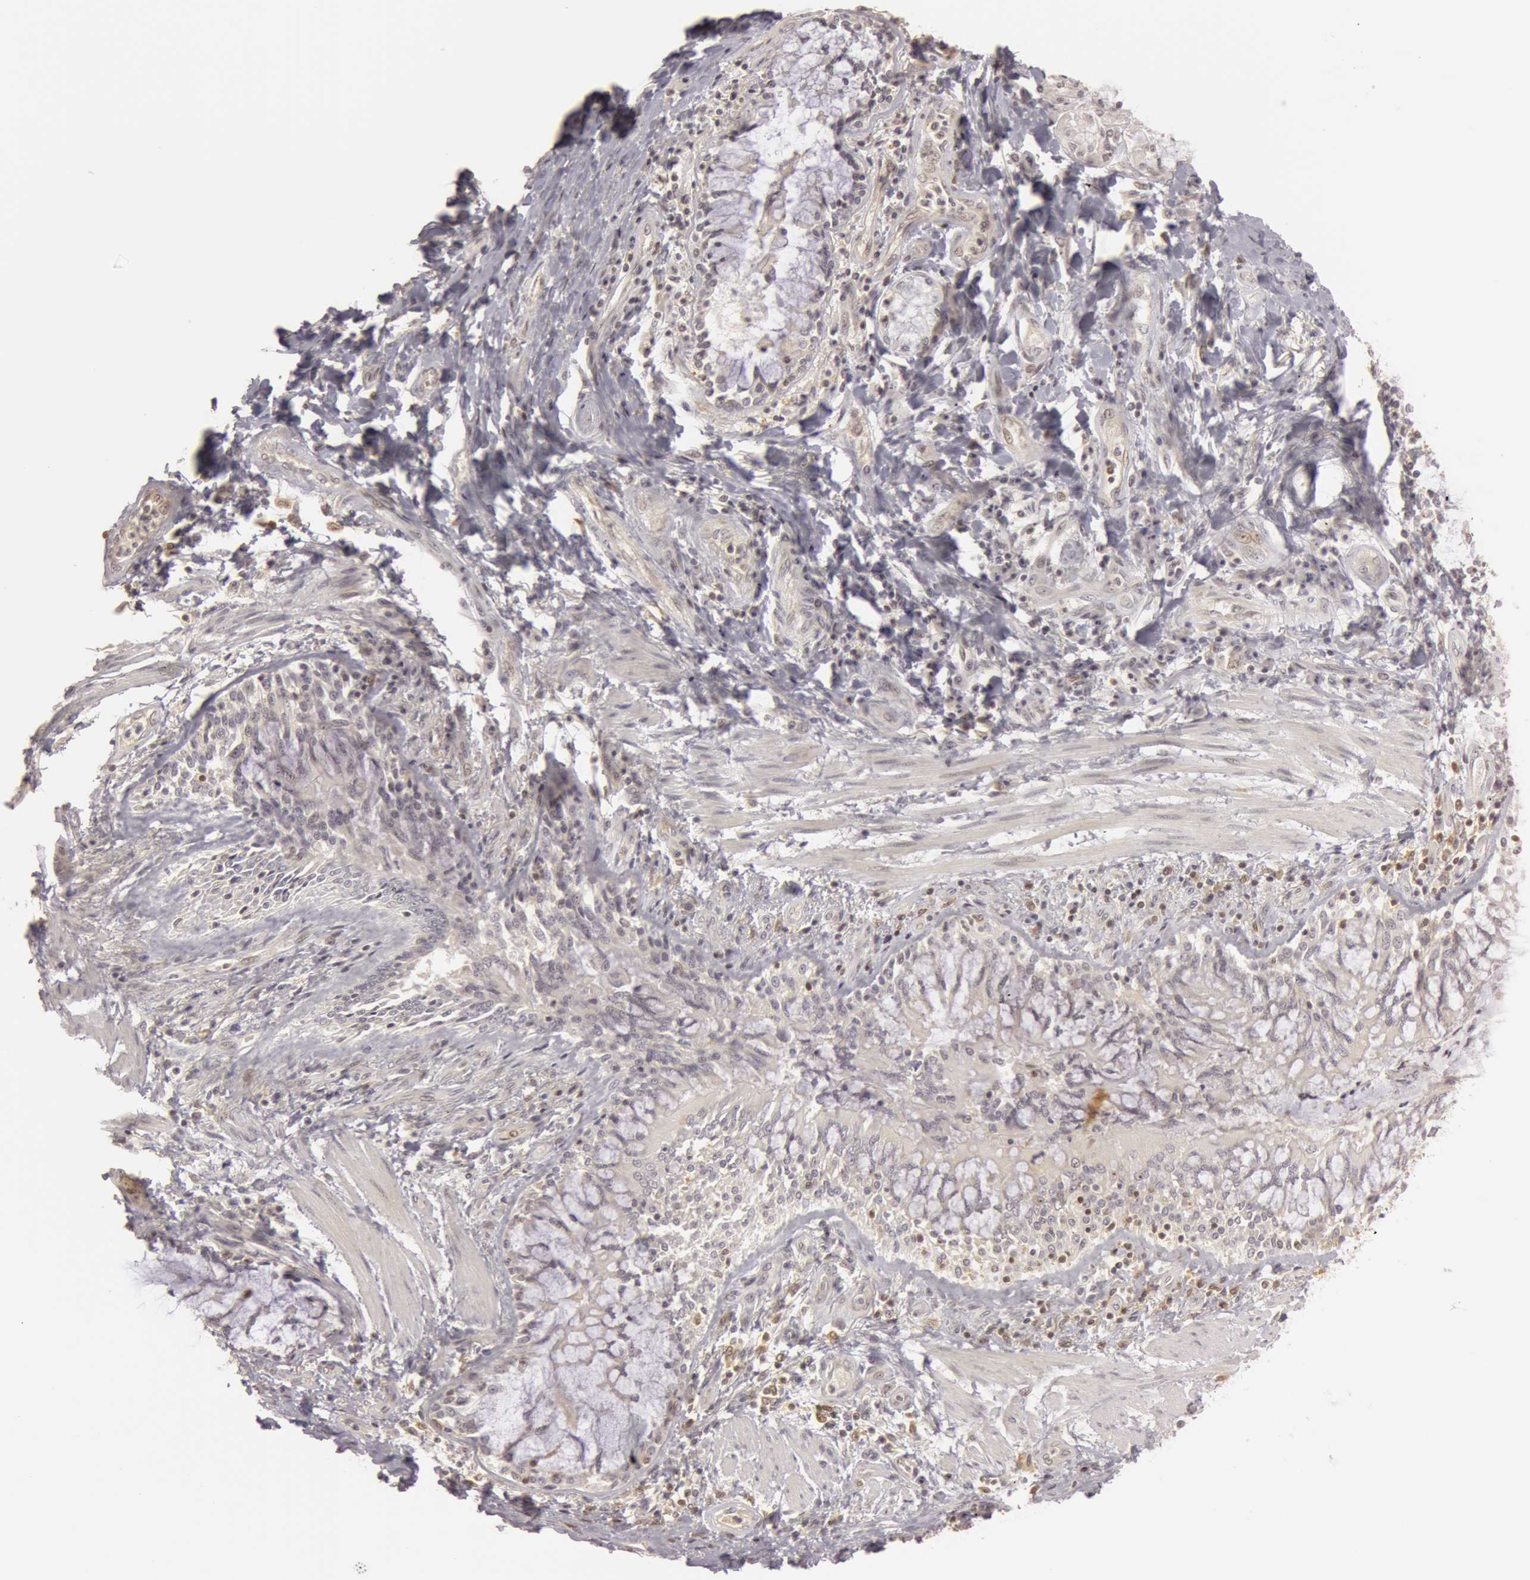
{"staining": {"intensity": "weak", "quantity": "<25%", "location": "cytoplasmic/membranous"}, "tissue": "adipose tissue", "cell_type": "Adipocytes", "image_type": "normal", "snomed": [{"axis": "morphology", "description": "Normal tissue, NOS"}, {"axis": "morphology", "description": "Adenocarcinoma, NOS"}, {"axis": "topography", "description": "Cartilage tissue"}, {"axis": "topography", "description": "Lung"}], "caption": "High power microscopy histopathology image of an immunohistochemistry (IHC) photomicrograph of benign adipose tissue, revealing no significant staining in adipocytes.", "gene": "OASL", "patient": {"sex": "female", "age": 67}}